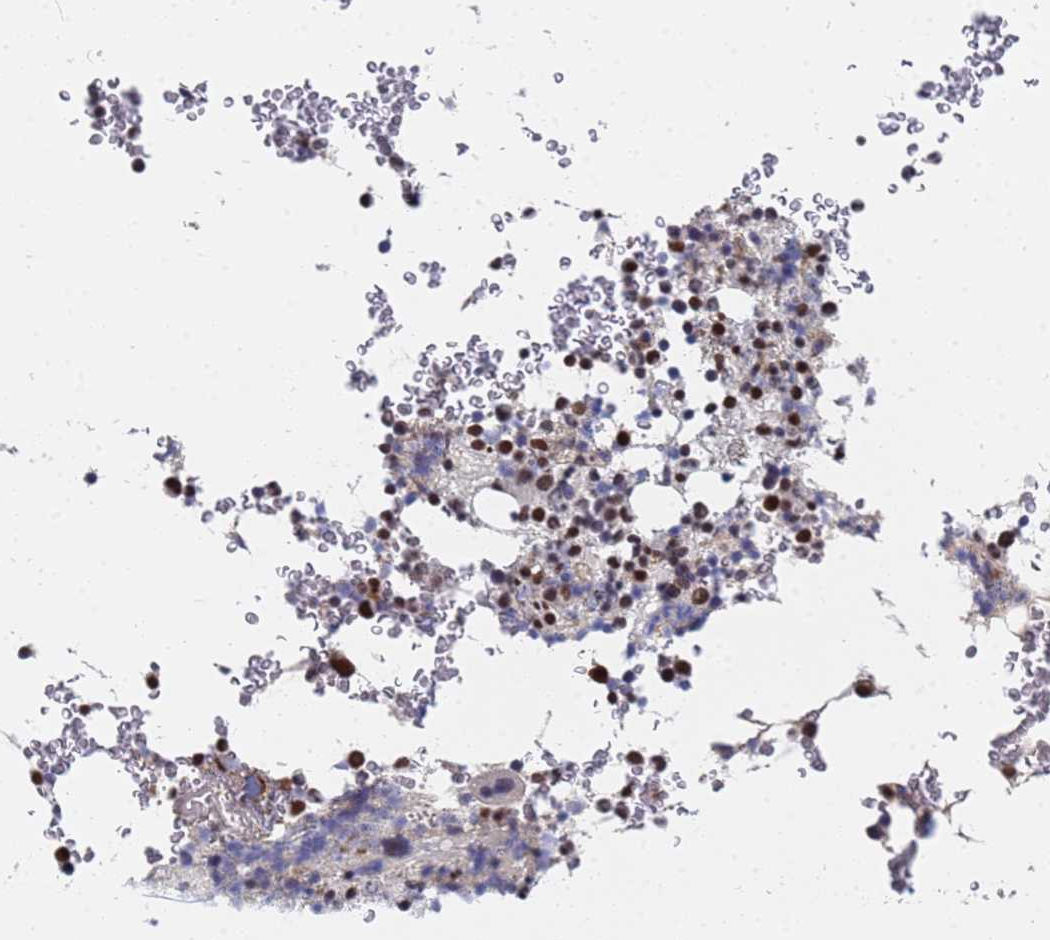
{"staining": {"intensity": "strong", "quantity": "25%-75%", "location": "nuclear"}, "tissue": "bone marrow", "cell_type": "Hematopoietic cells", "image_type": "normal", "snomed": [{"axis": "morphology", "description": "Normal tissue, NOS"}, {"axis": "topography", "description": "Bone marrow"}], "caption": "Hematopoietic cells demonstrate strong nuclear positivity in approximately 25%-75% of cells in unremarkable bone marrow.", "gene": "RAVER2", "patient": {"sex": "male", "age": 58}}